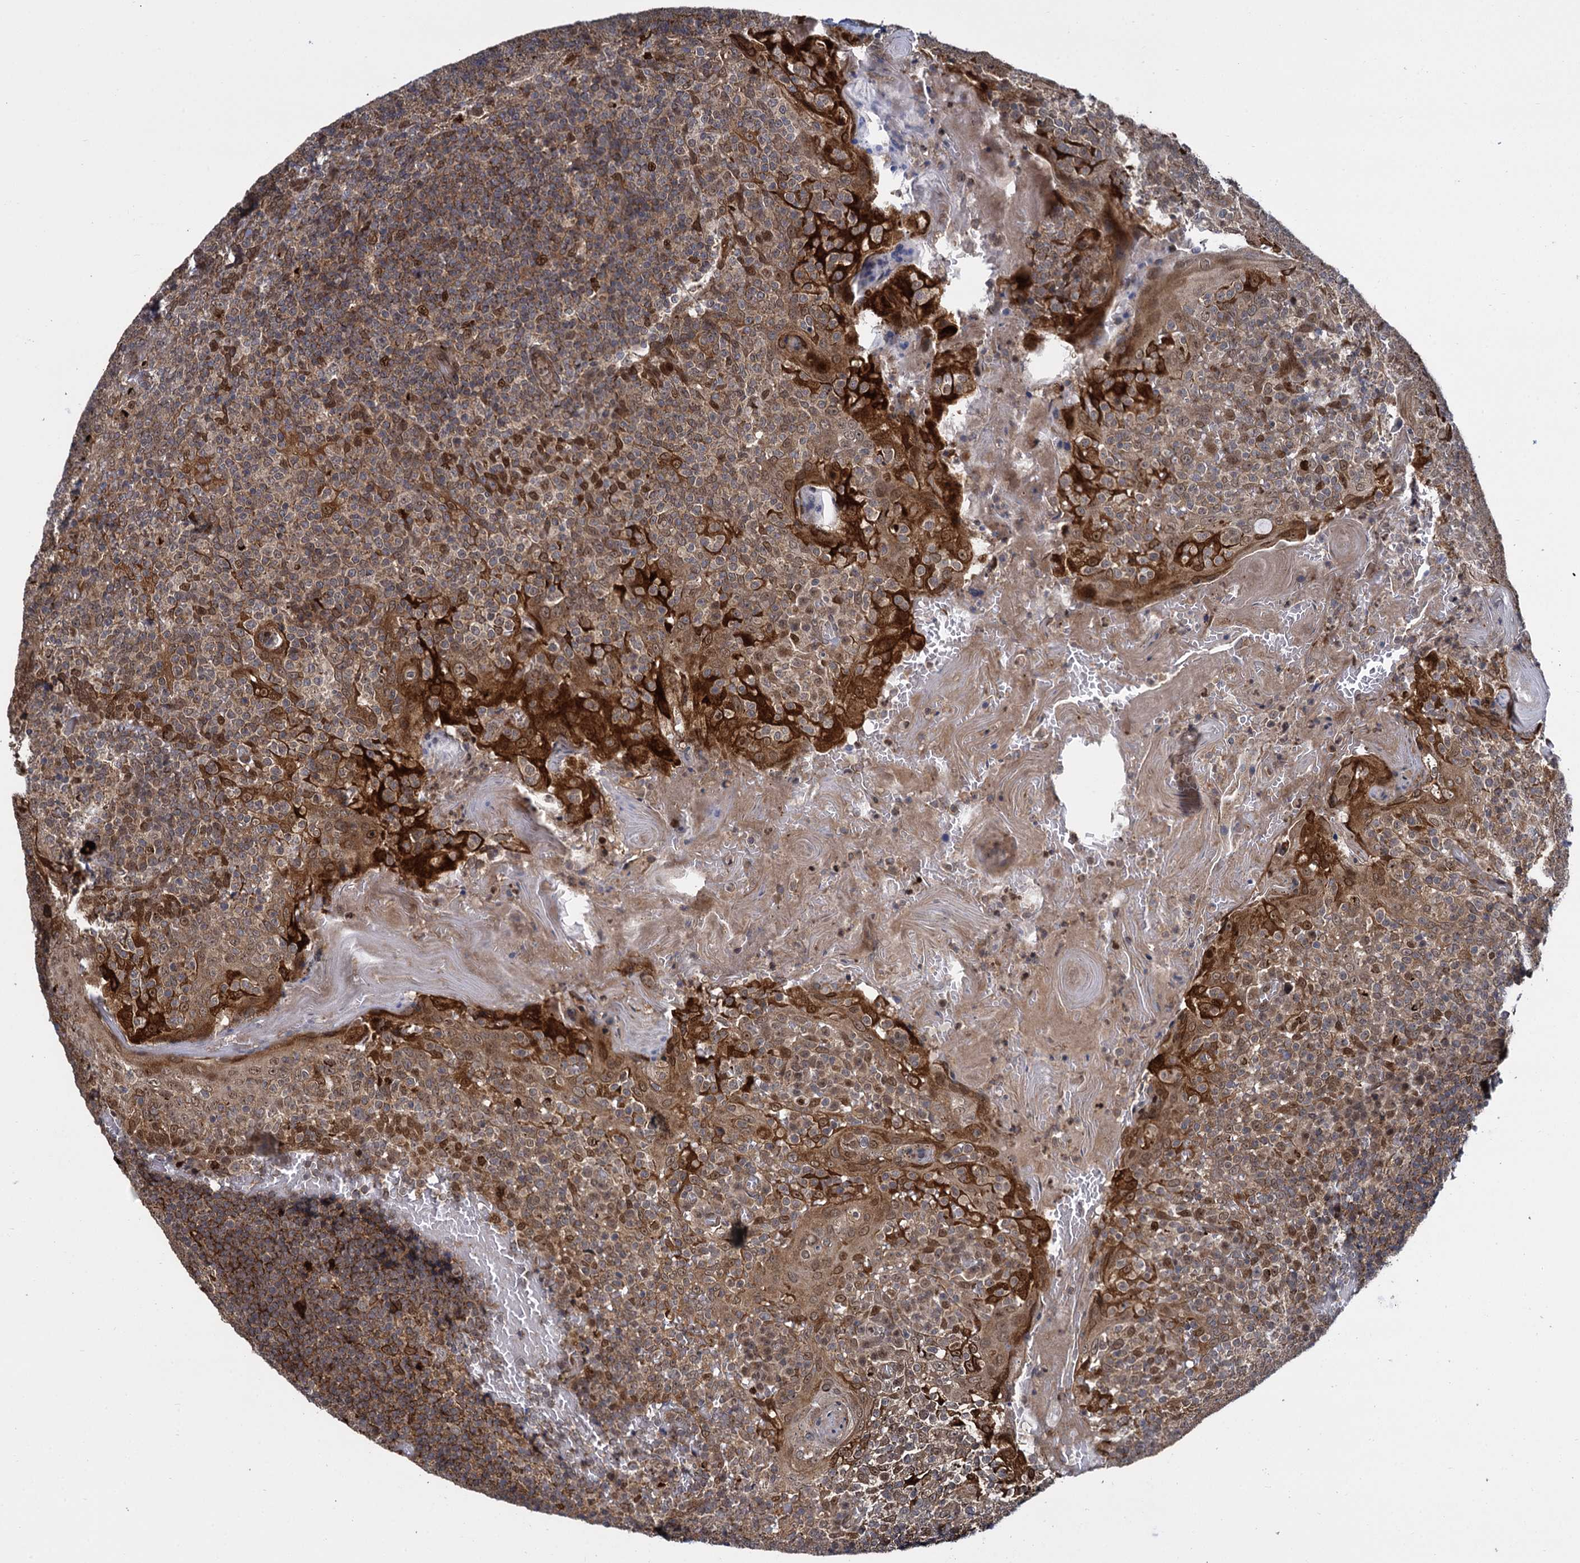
{"staining": {"intensity": "moderate", "quantity": "<25%", "location": "nuclear"}, "tissue": "tonsil", "cell_type": "Germinal center cells", "image_type": "normal", "snomed": [{"axis": "morphology", "description": "Normal tissue, NOS"}, {"axis": "topography", "description": "Tonsil"}], "caption": "Immunohistochemistry of benign human tonsil reveals low levels of moderate nuclear staining in approximately <25% of germinal center cells.", "gene": "GAL3ST4", "patient": {"sex": "female", "age": 19}}